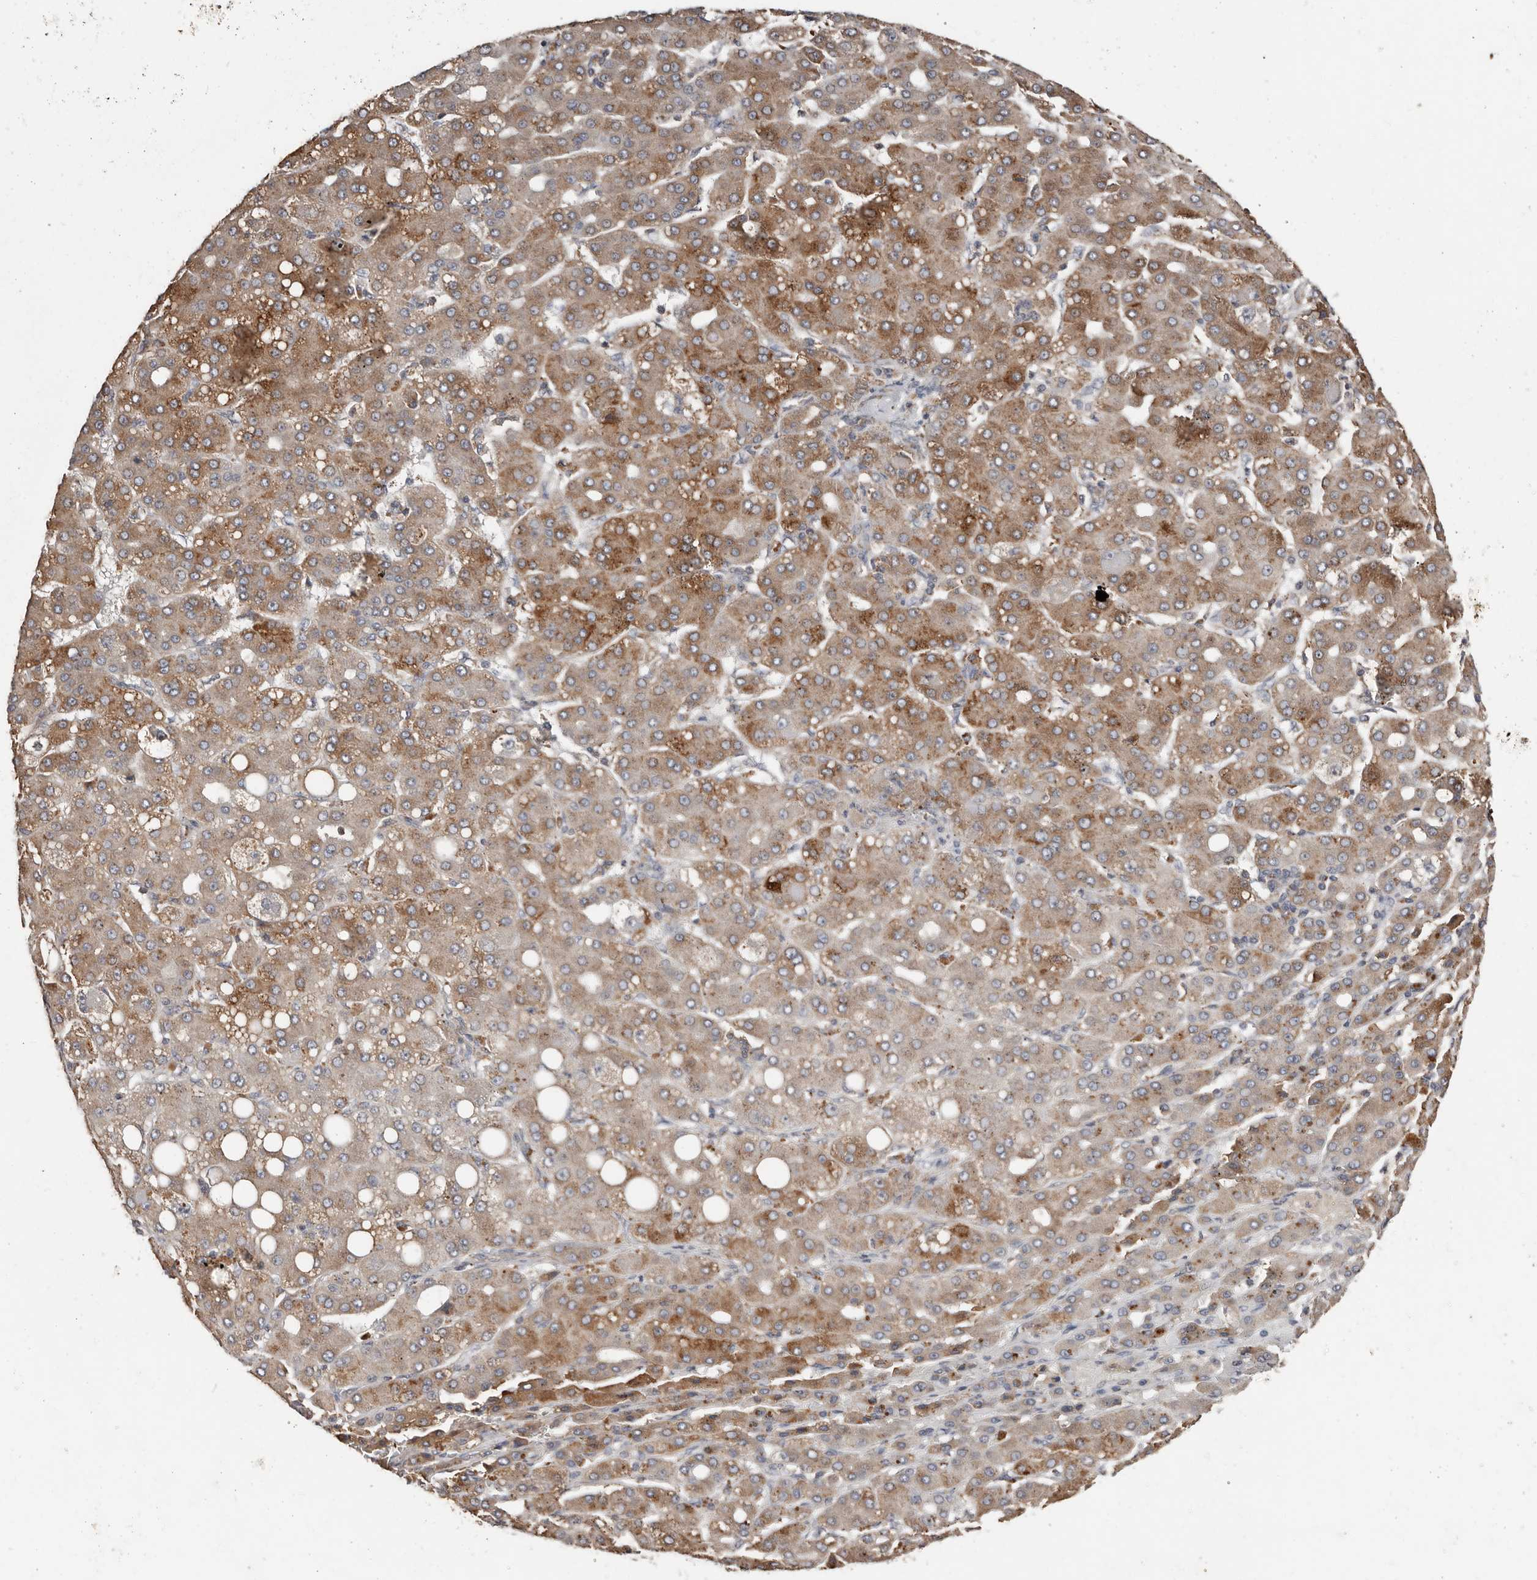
{"staining": {"intensity": "moderate", "quantity": ">75%", "location": "cytoplasmic/membranous"}, "tissue": "liver cancer", "cell_type": "Tumor cells", "image_type": "cancer", "snomed": [{"axis": "morphology", "description": "Carcinoma, Hepatocellular, NOS"}, {"axis": "topography", "description": "Liver"}], "caption": "Immunohistochemistry micrograph of human liver cancer (hepatocellular carcinoma) stained for a protein (brown), which displays medium levels of moderate cytoplasmic/membranous positivity in approximately >75% of tumor cells.", "gene": "SLC39A2", "patient": {"sex": "male", "age": 65}}